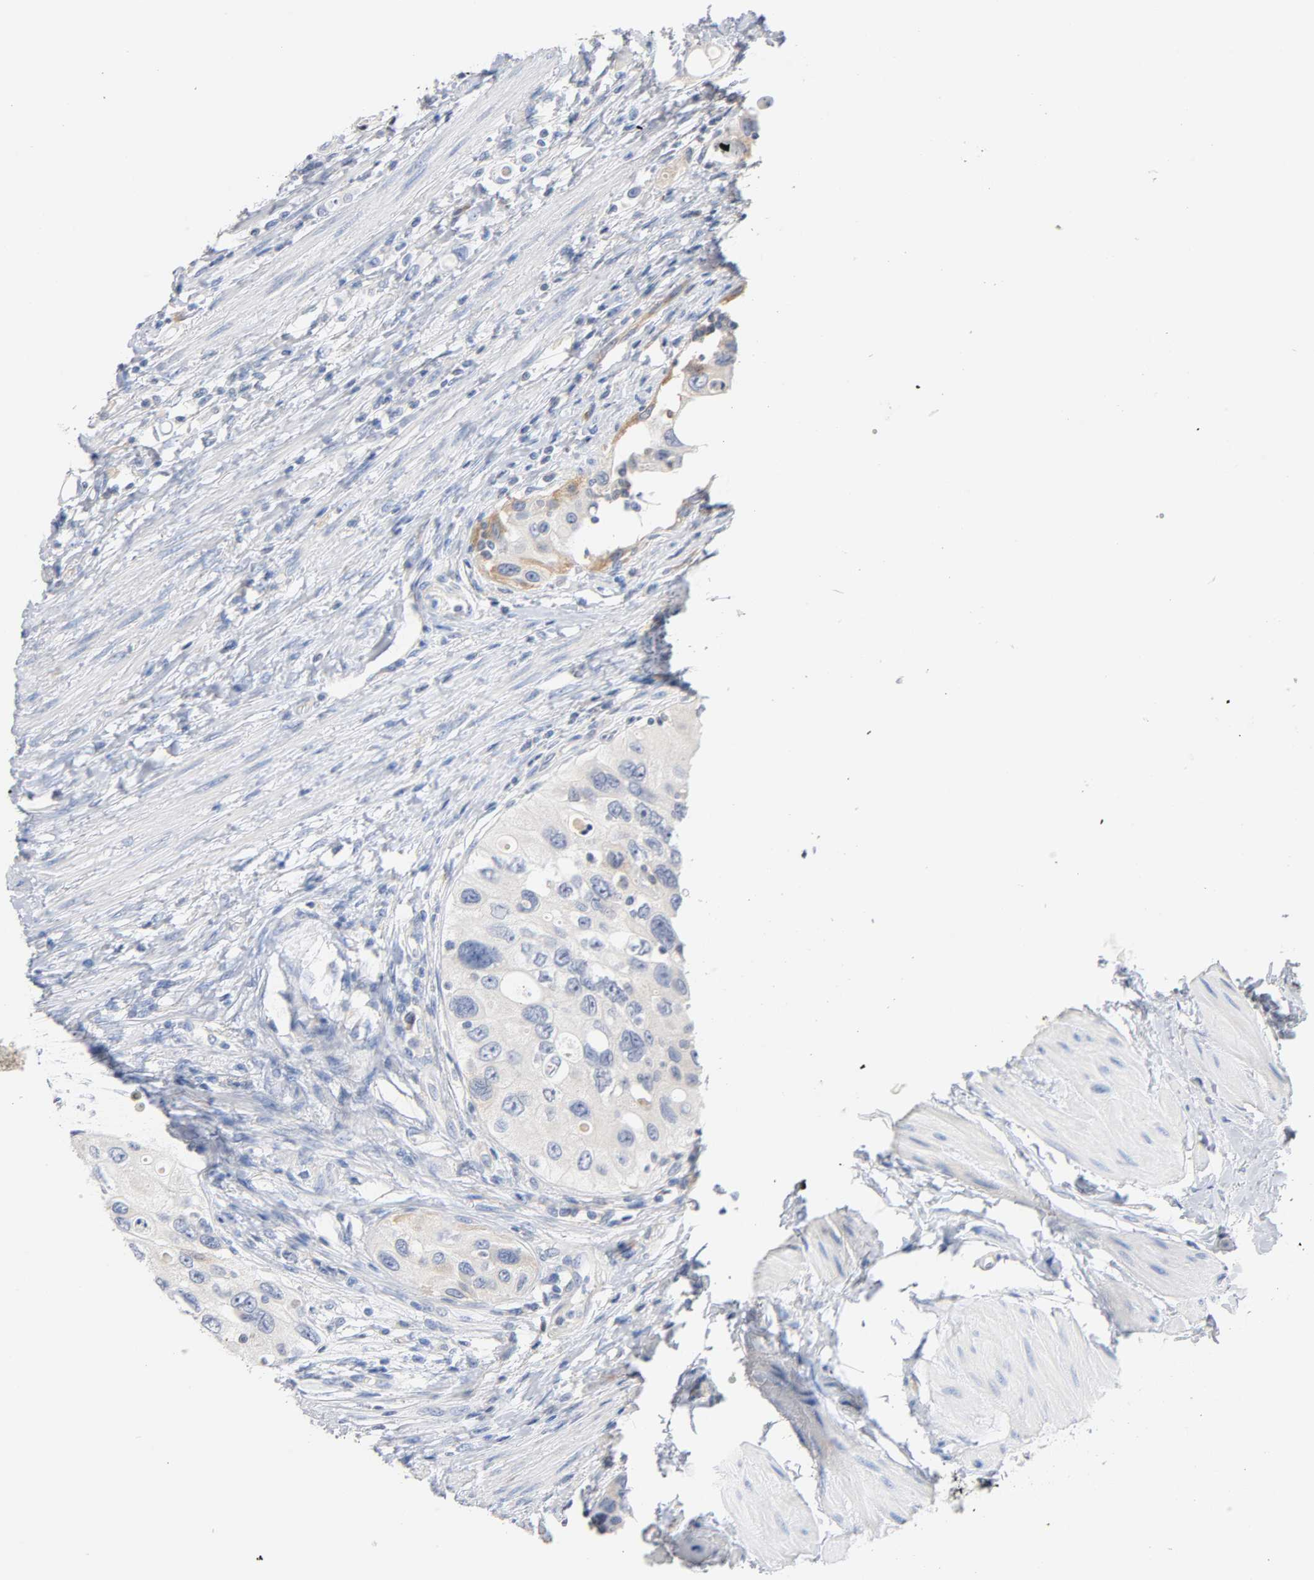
{"staining": {"intensity": "moderate", "quantity": "<25%", "location": "cytoplasmic/membranous"}, "tissue": "urothelial cancer", "cell_type": "Tumor cells", "image_type": "cancer", "snomed": [{"axis": "morphology", "description": "Urothelial carcinoma, High grade"}, {"axis": "topography", "description": "Urinary bladder"}], "caption": "High-grade urothelial carcinoma stained with a protein marker shows moderate staining in tumor cells.", "gene": "MALT1", "patient": {"sex": "female", "age": 56}}